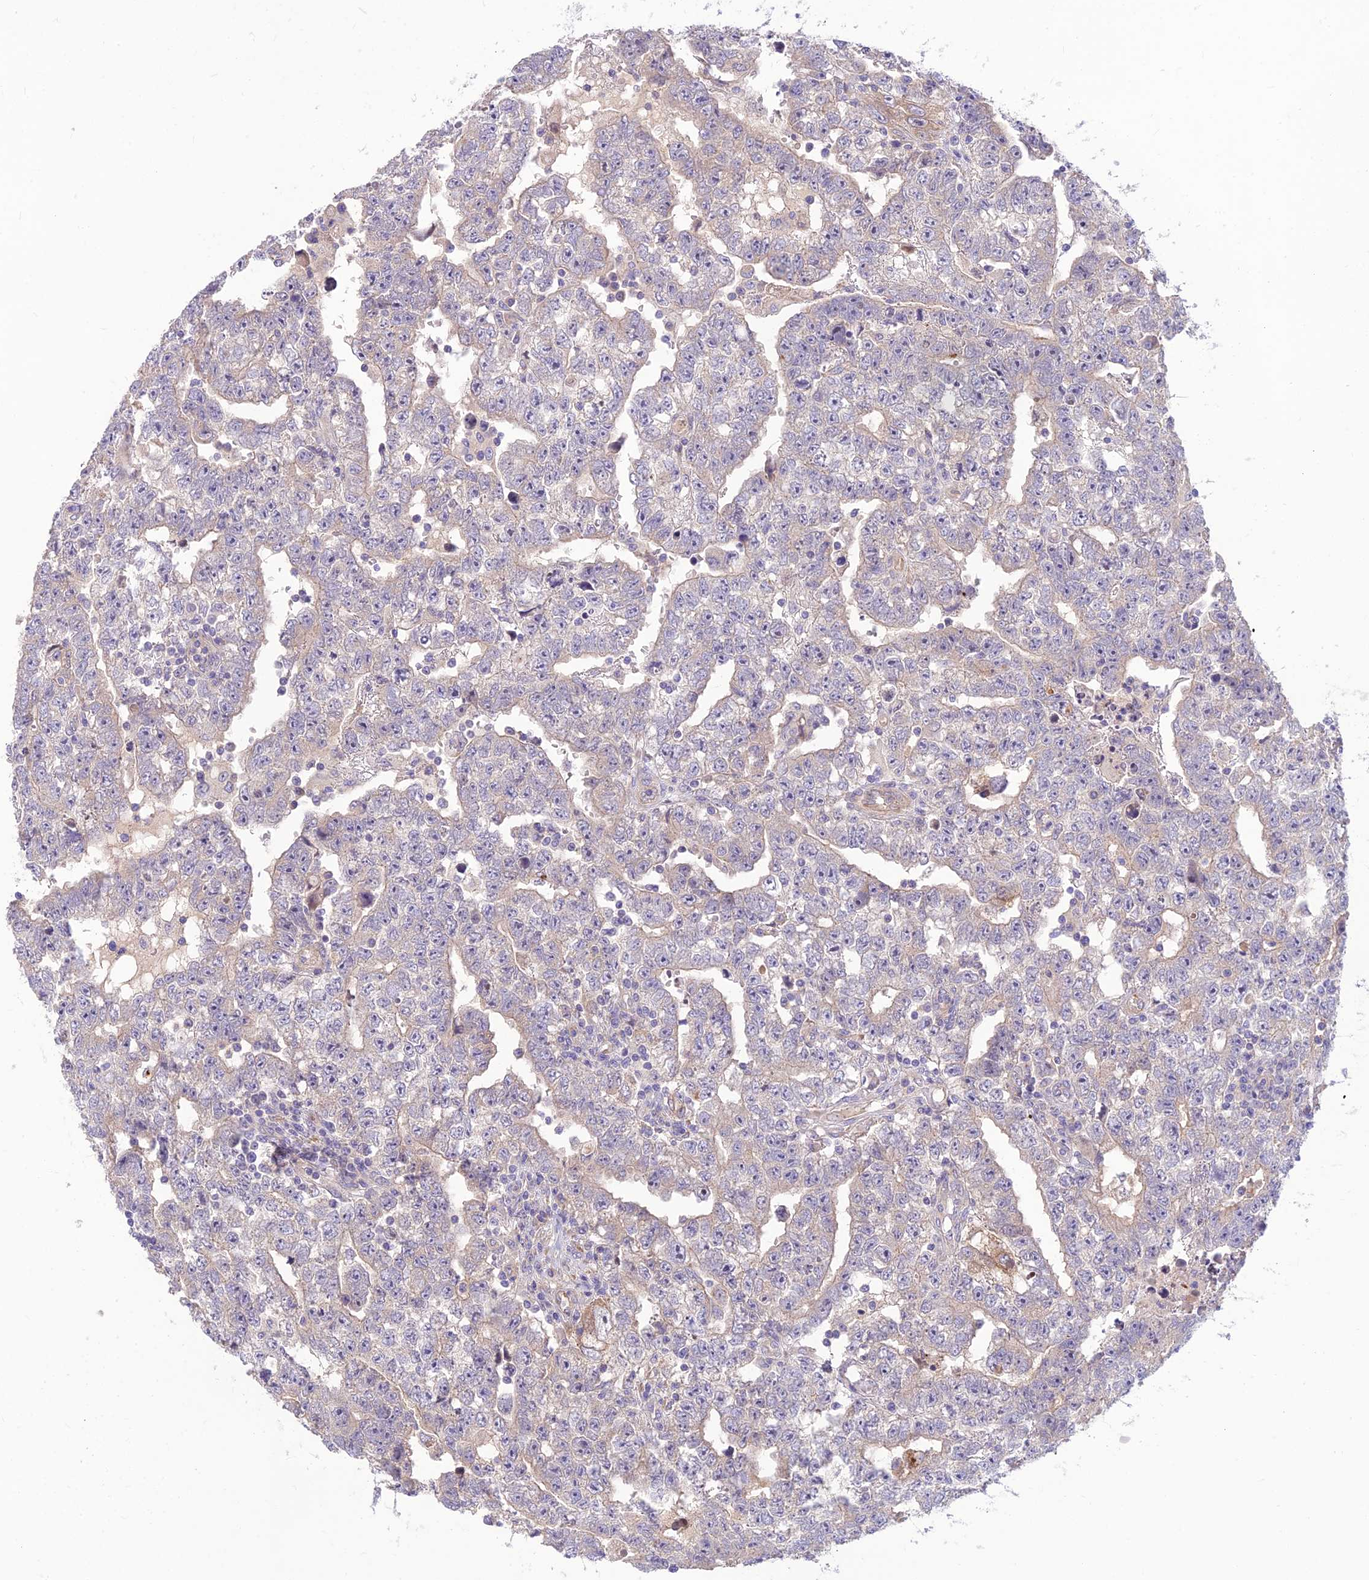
{"staining": {"intensity": "negative", "quantity": "none", "location": "none"}, "tissue": "testis cancer", "cell_type": "Tumor cells", "image_type": "cancer", "snomed": [{"axis": "morphology", "description": "Carcinoma, Embryonal, NOS"}, {"axis": "topography", "description": "Testis"}], "caption": "DAB immunohistochemical staining of human testis cancer demonstrates no significant staining in tumor cells.", "gene": "ST8SIA5", "patient": {"sex": "male", "age": 25}}